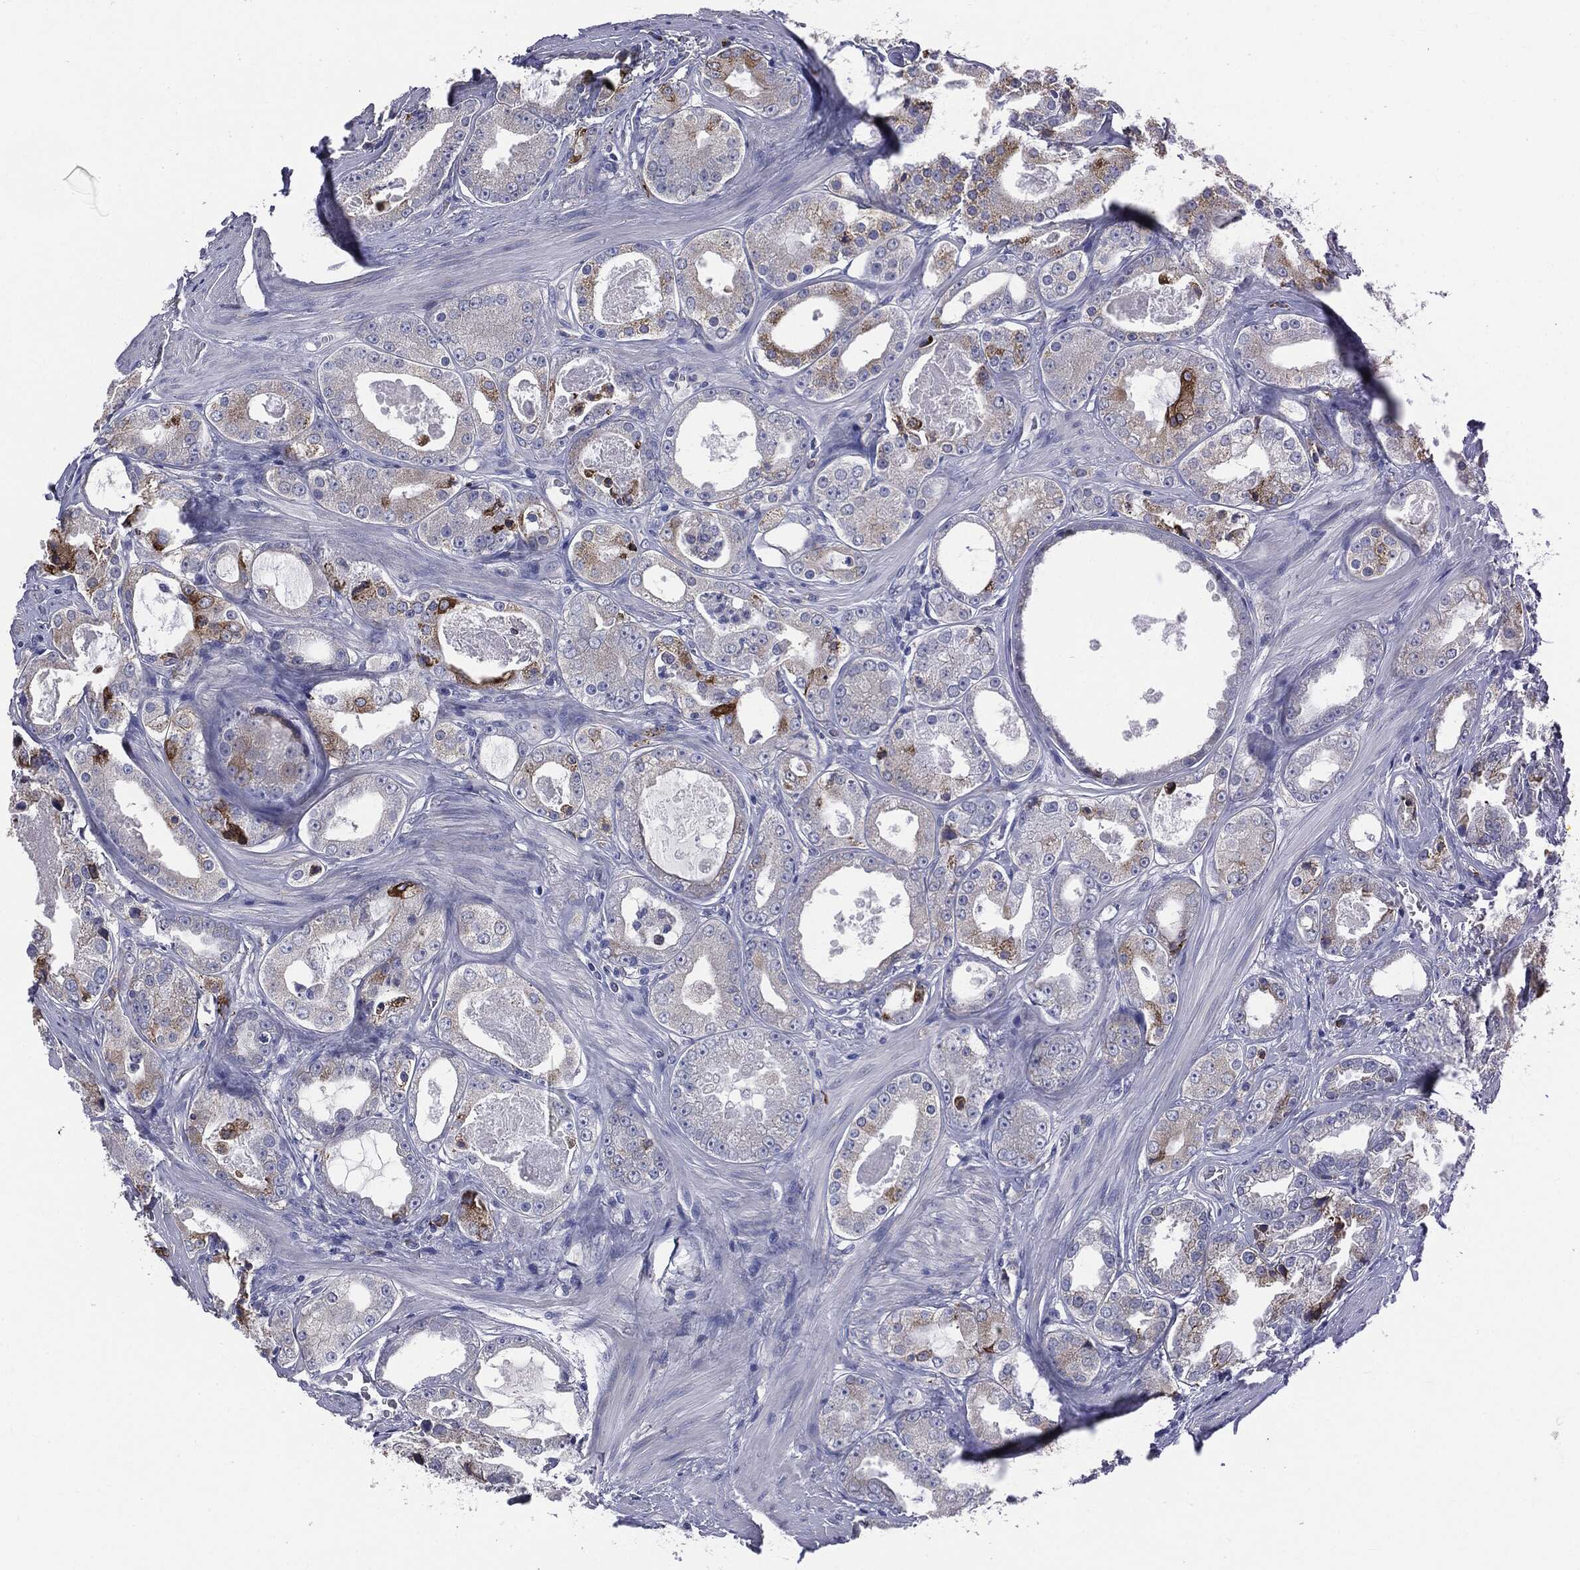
{"staining": {"intensity": "strong", "quantity": "<25%", "location": "cytoplasmic/membranous"}, "tissue": "prostate cancer", "cell_type": "Tumor cells", "image_type": "cancer", "snomed": [{"axis": "morphology", "description": "Adenocarcinoma, NOS"}, {"axis": "topography", "description": "Prostate"}], "caption": "High-magnification brightfield microscopy of adenocarcinoma (prostate) stained with DAB (3,3'-diaminobenzidine) (brown) and counterstained with hematoxylin (blue). tumor cells exhibit strong cytoplasmic/membranous expression is appreciated in approximately<25% of cells.", "gene": "PTGS2", "patient": {"sex": "male", "age": 61}}